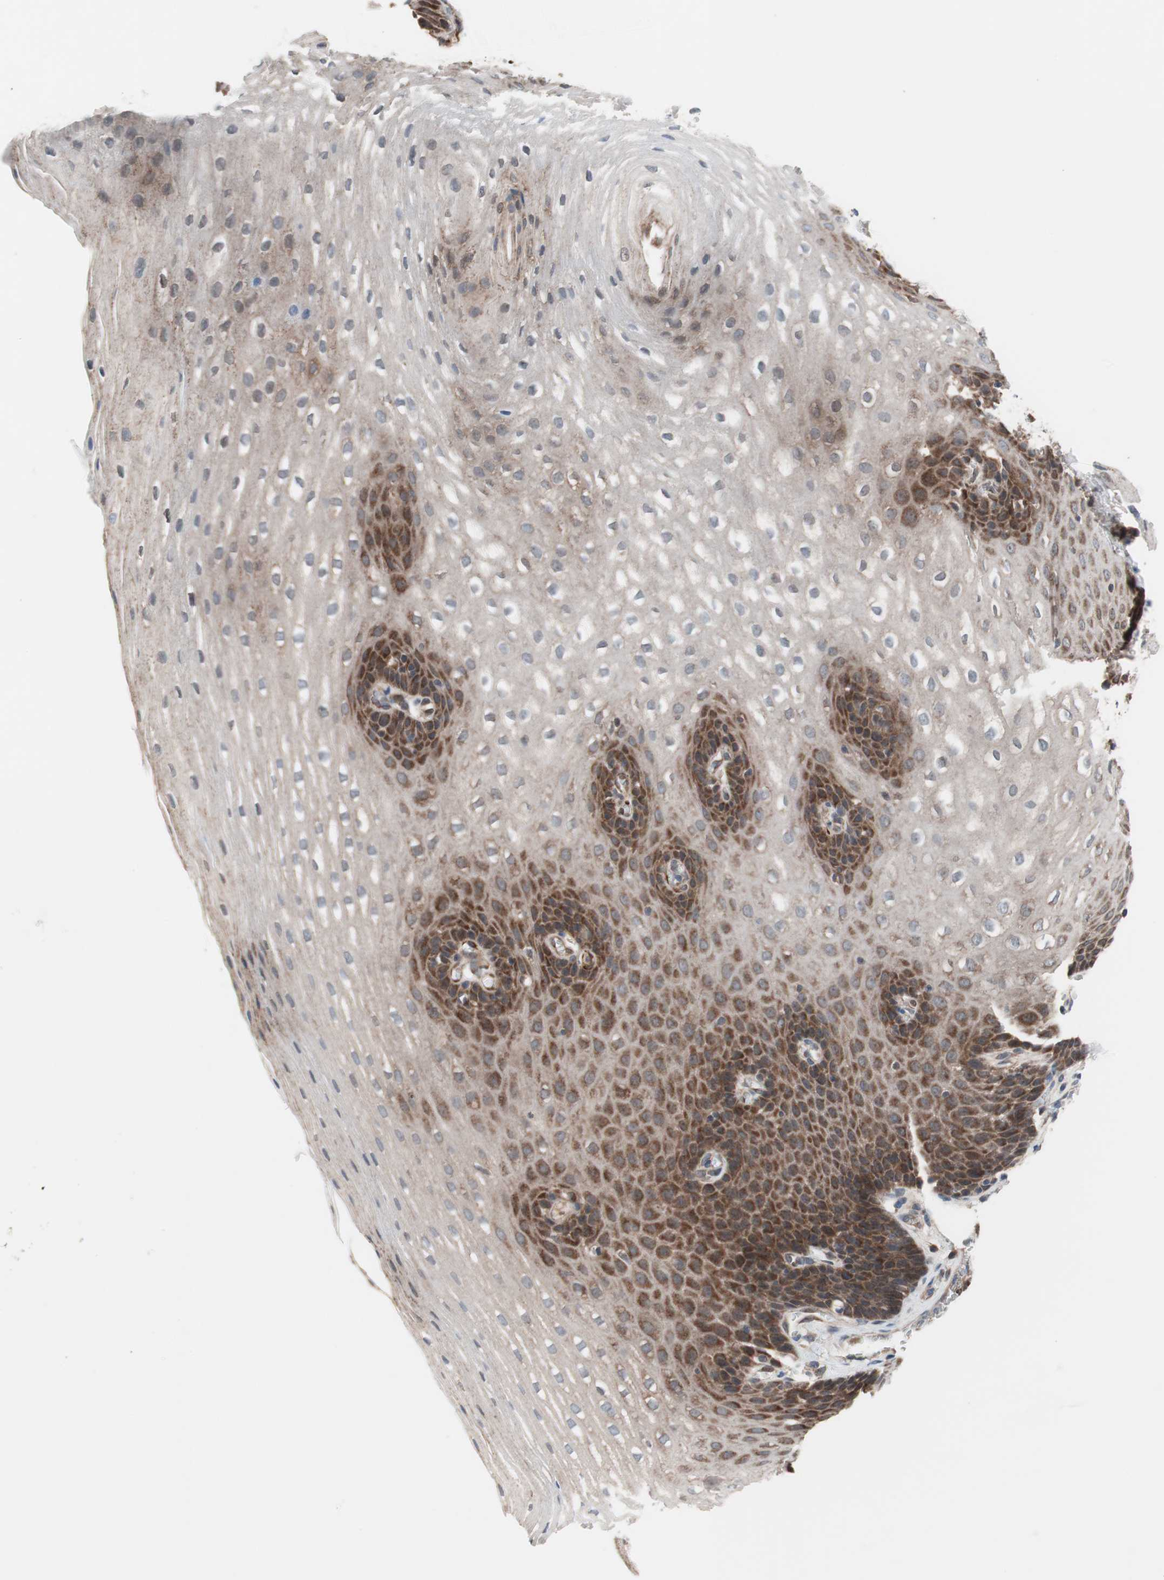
{"staining": {"intensity": "strong", "quantity": "25%-75%", "location": "cytoplasmic/membranous"}, "tissue": "esophagus", "cell_type": "Squamous epithelial cells", "image_type": "normal", "snomed": [{"axis": "morphology", "description": "Normal tissue, NOS"}, {"axis": "topography", "description": "Esophagus"}], "caption": "Strong cytoplasmic/membranous staining for a protein is present in approximately 25%-75% of squamous epithelial cells of normal esophagus using immunohistochemistry (IHC).", "gene": "HMBS", "patient": {"sex": "male", "age": 48}}